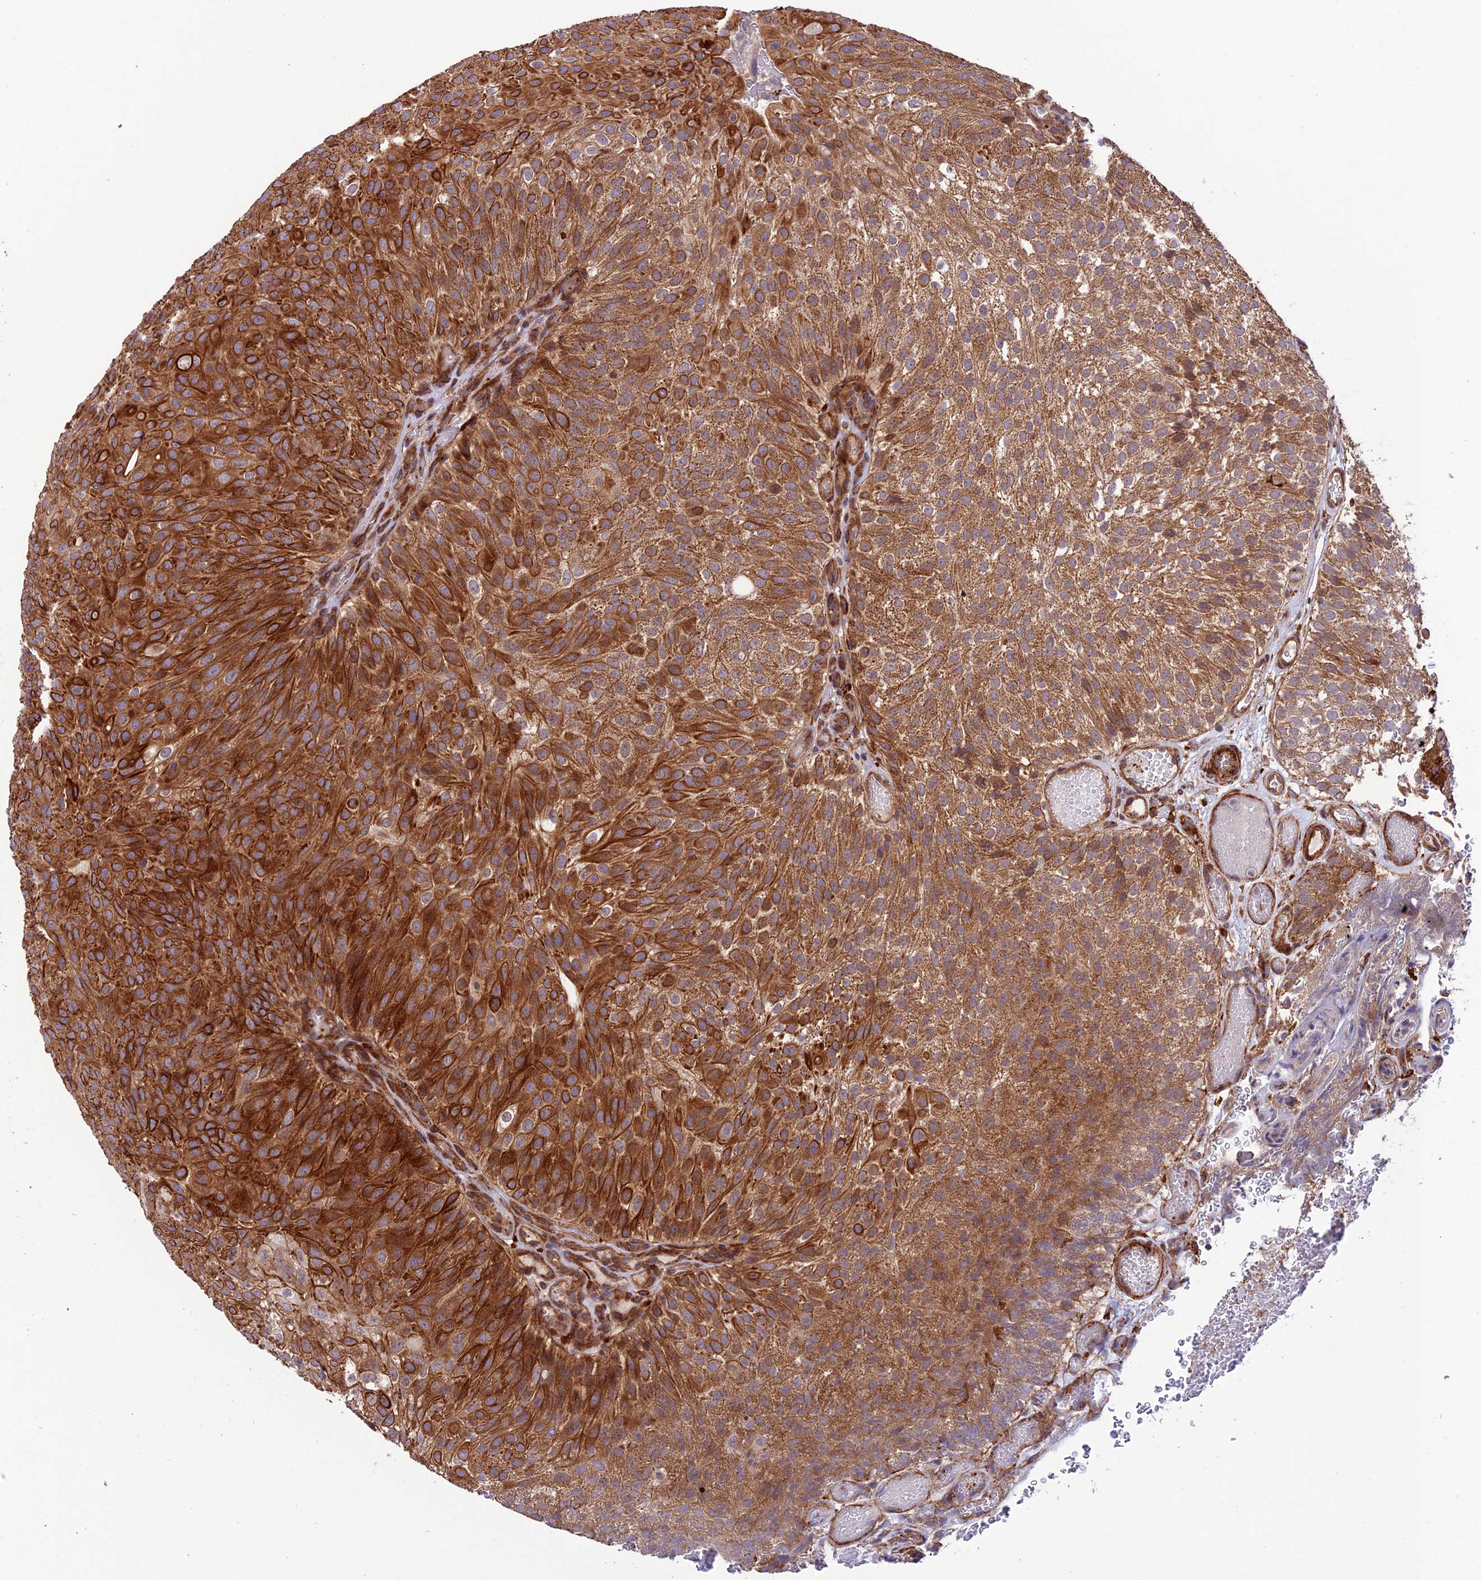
{"staining": {"intensity": "strong", "quantity": ">75%", "location": "cytoplasmic/membranous"}, "tissue": "urothelial cancer", "cell_type": "Tumor cells", "image_type": "cancer", "snomed": [{"axis": "morphology", "description": "Urothelial carcinoma, Low grade"}, {"axis": "topography", "description": "Urinary bladder"}], "caption": "A high-resolution micrograph shows IHC staining of urothelial carcinoma (low-grade), which displays strong cytoplasmic/membranous staining in approximately >75% of tumor cells.", "gene": "TNIP3", "patient": {"sex": "male", "age": 78}}